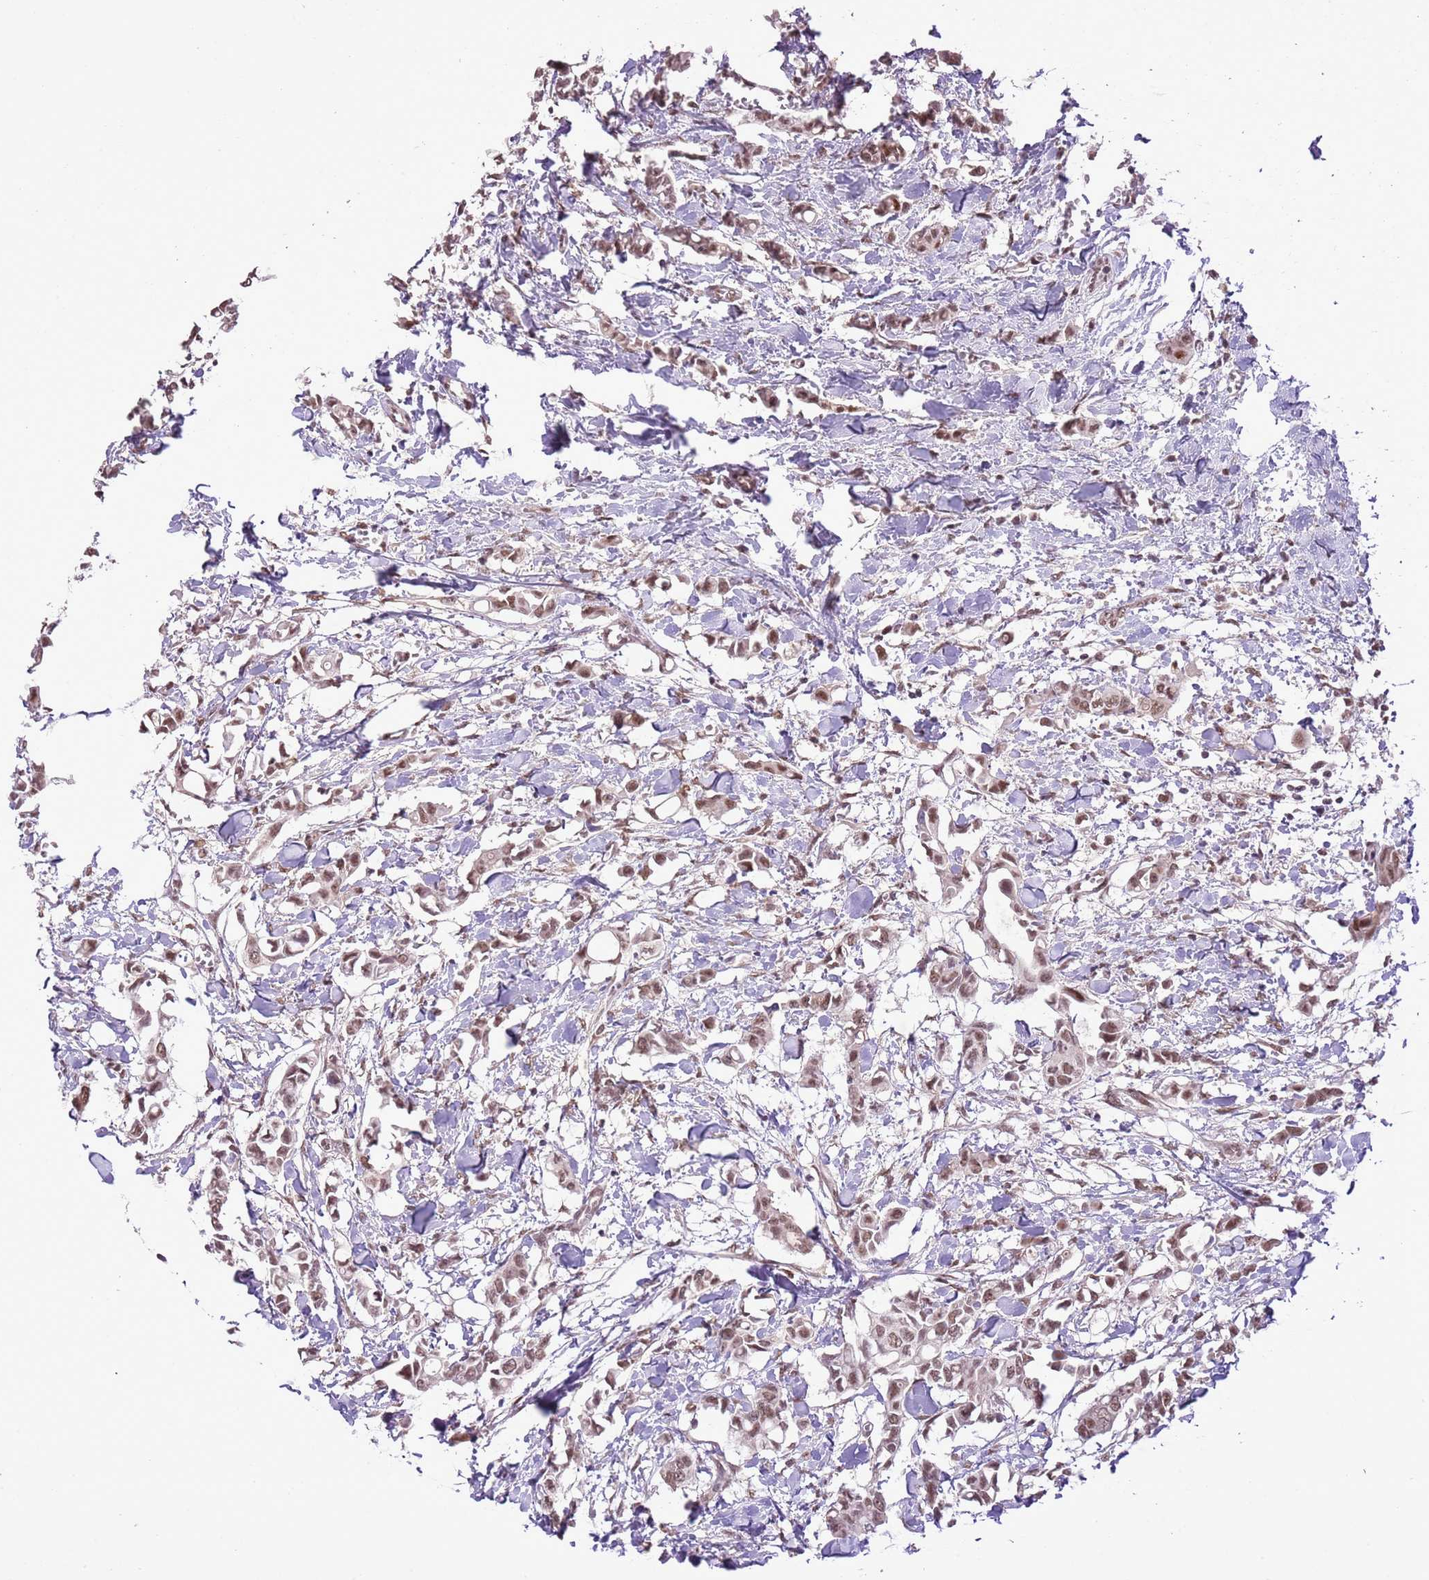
{"staining": {"intensity": "weak", "quantity": ">75%", "location": "nuclear"}, "tissue": "breast cancer", "cell_type": "Tumor cells", "image_type": "cancer", "snomed": [{"axis": "morphology", "description": "Duct carcinoma"}, {"axis": "topography", "description": "Breast"}], "caption": "DAB (3,3'-diaminobenzidine) immunohistochemical staining of human invasive ductal carcinoma (breast) displays weak nuclear protein positivity in about >75% of tumor cells.", "gene": "NACC2", "patient": {"sex": "female", "age": 41}}